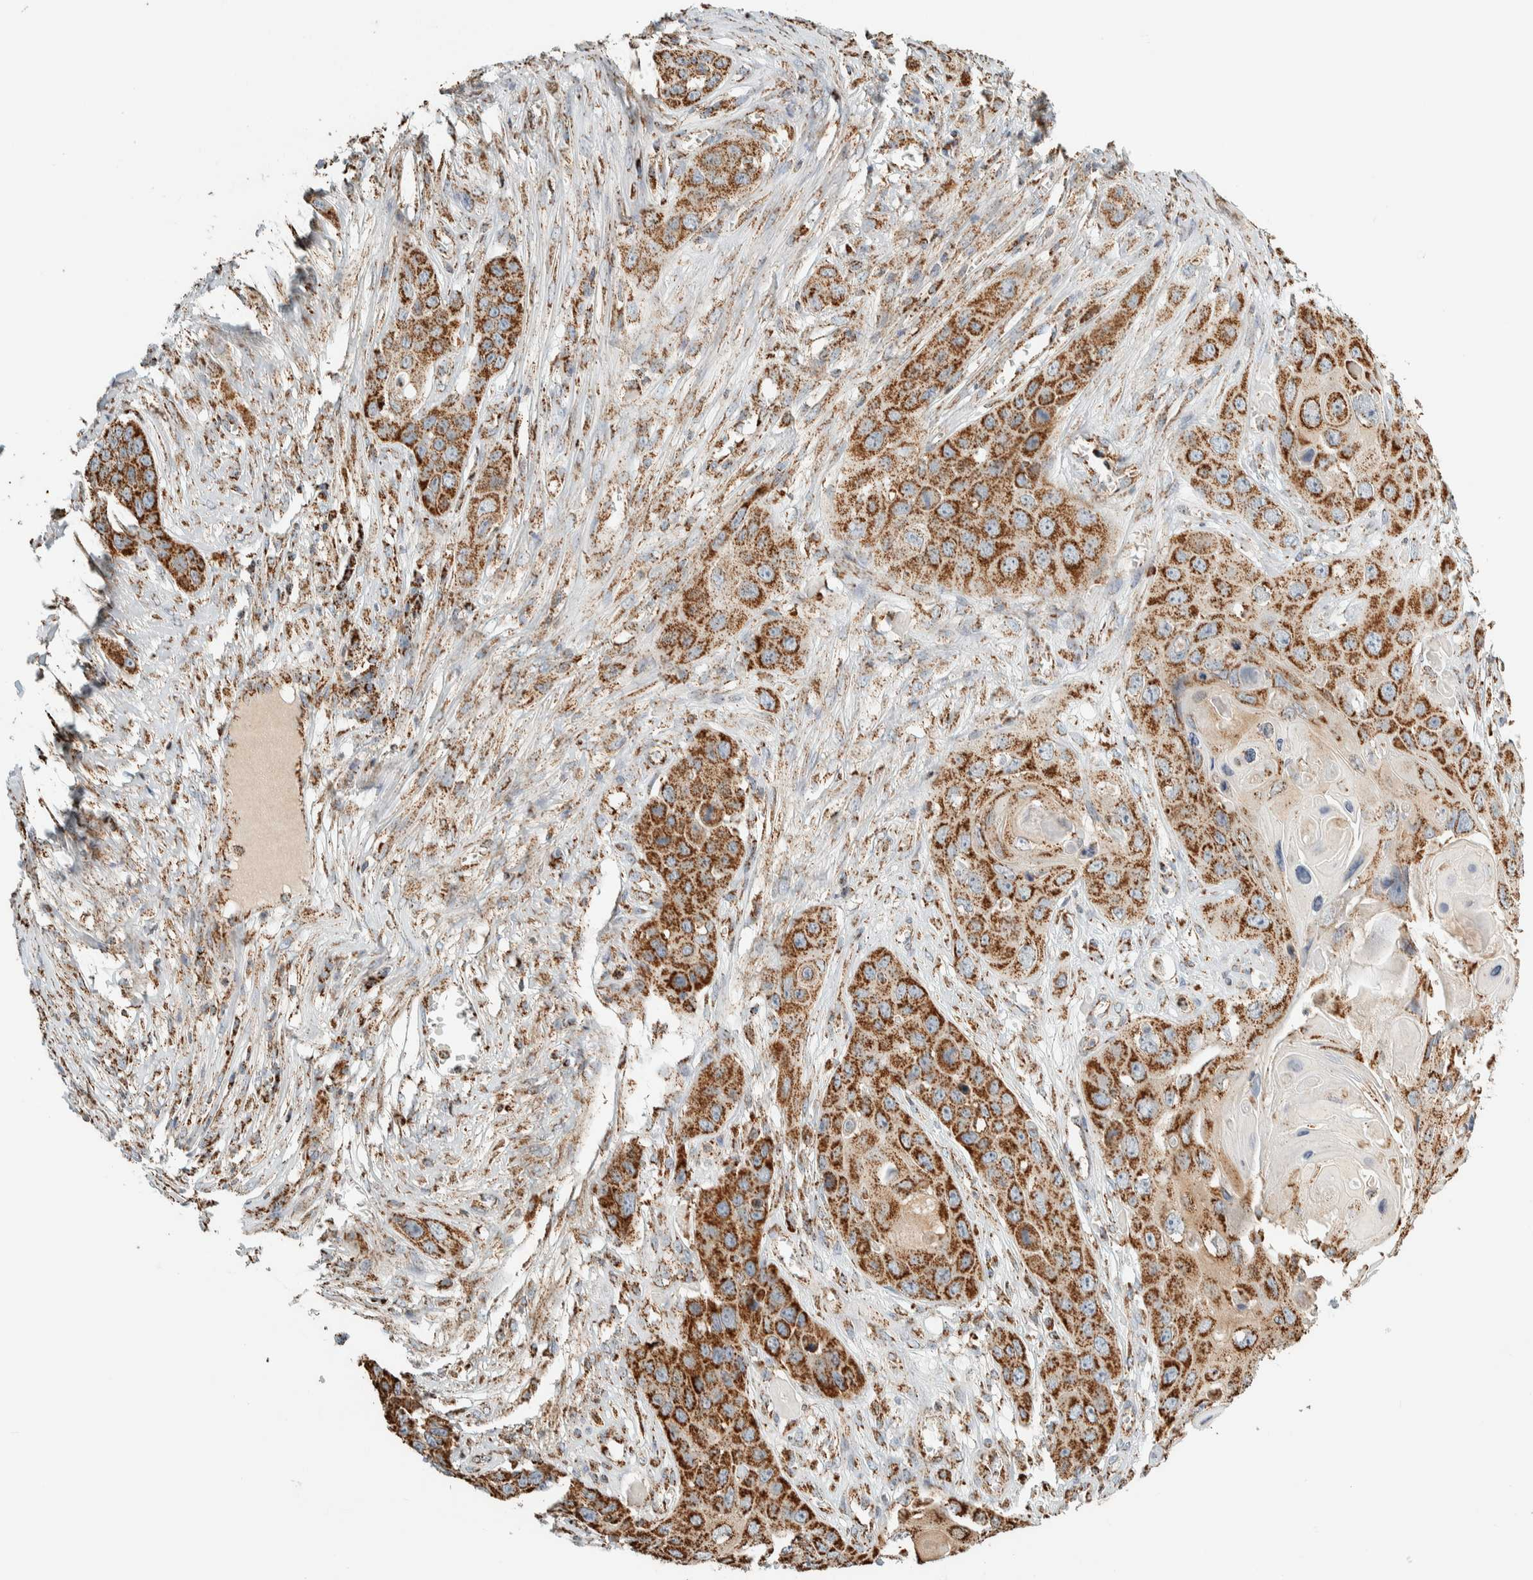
{"staining": {"intensity": "strong", "quantity": ">75%", "location": "cytoplasmic/membranous"}, "tissue": "skin cancer", "cell_type": "Tumor cells", "image_type": "cancer", "snomed": [{"axis": "morphology", "description": "Squamous cell carcinoma, NOS"}, {"axis": "topography", "description": "Skin"}], "caption": "A high-resolution micrograph shows immunohistochemistry (IHC) staining of skin squamous cell carcinoma, which shows strong cytoplasmic/membranous positivity in about >75% of tumor cells. Using DAB (3,3'-diaminobenzidine) (brown) and hematoxylin (blue) stains, captured at high magnification using brightfield microscopy.", "gene": "ZNF454", "patient": {"sex": "male", "age": 55}}